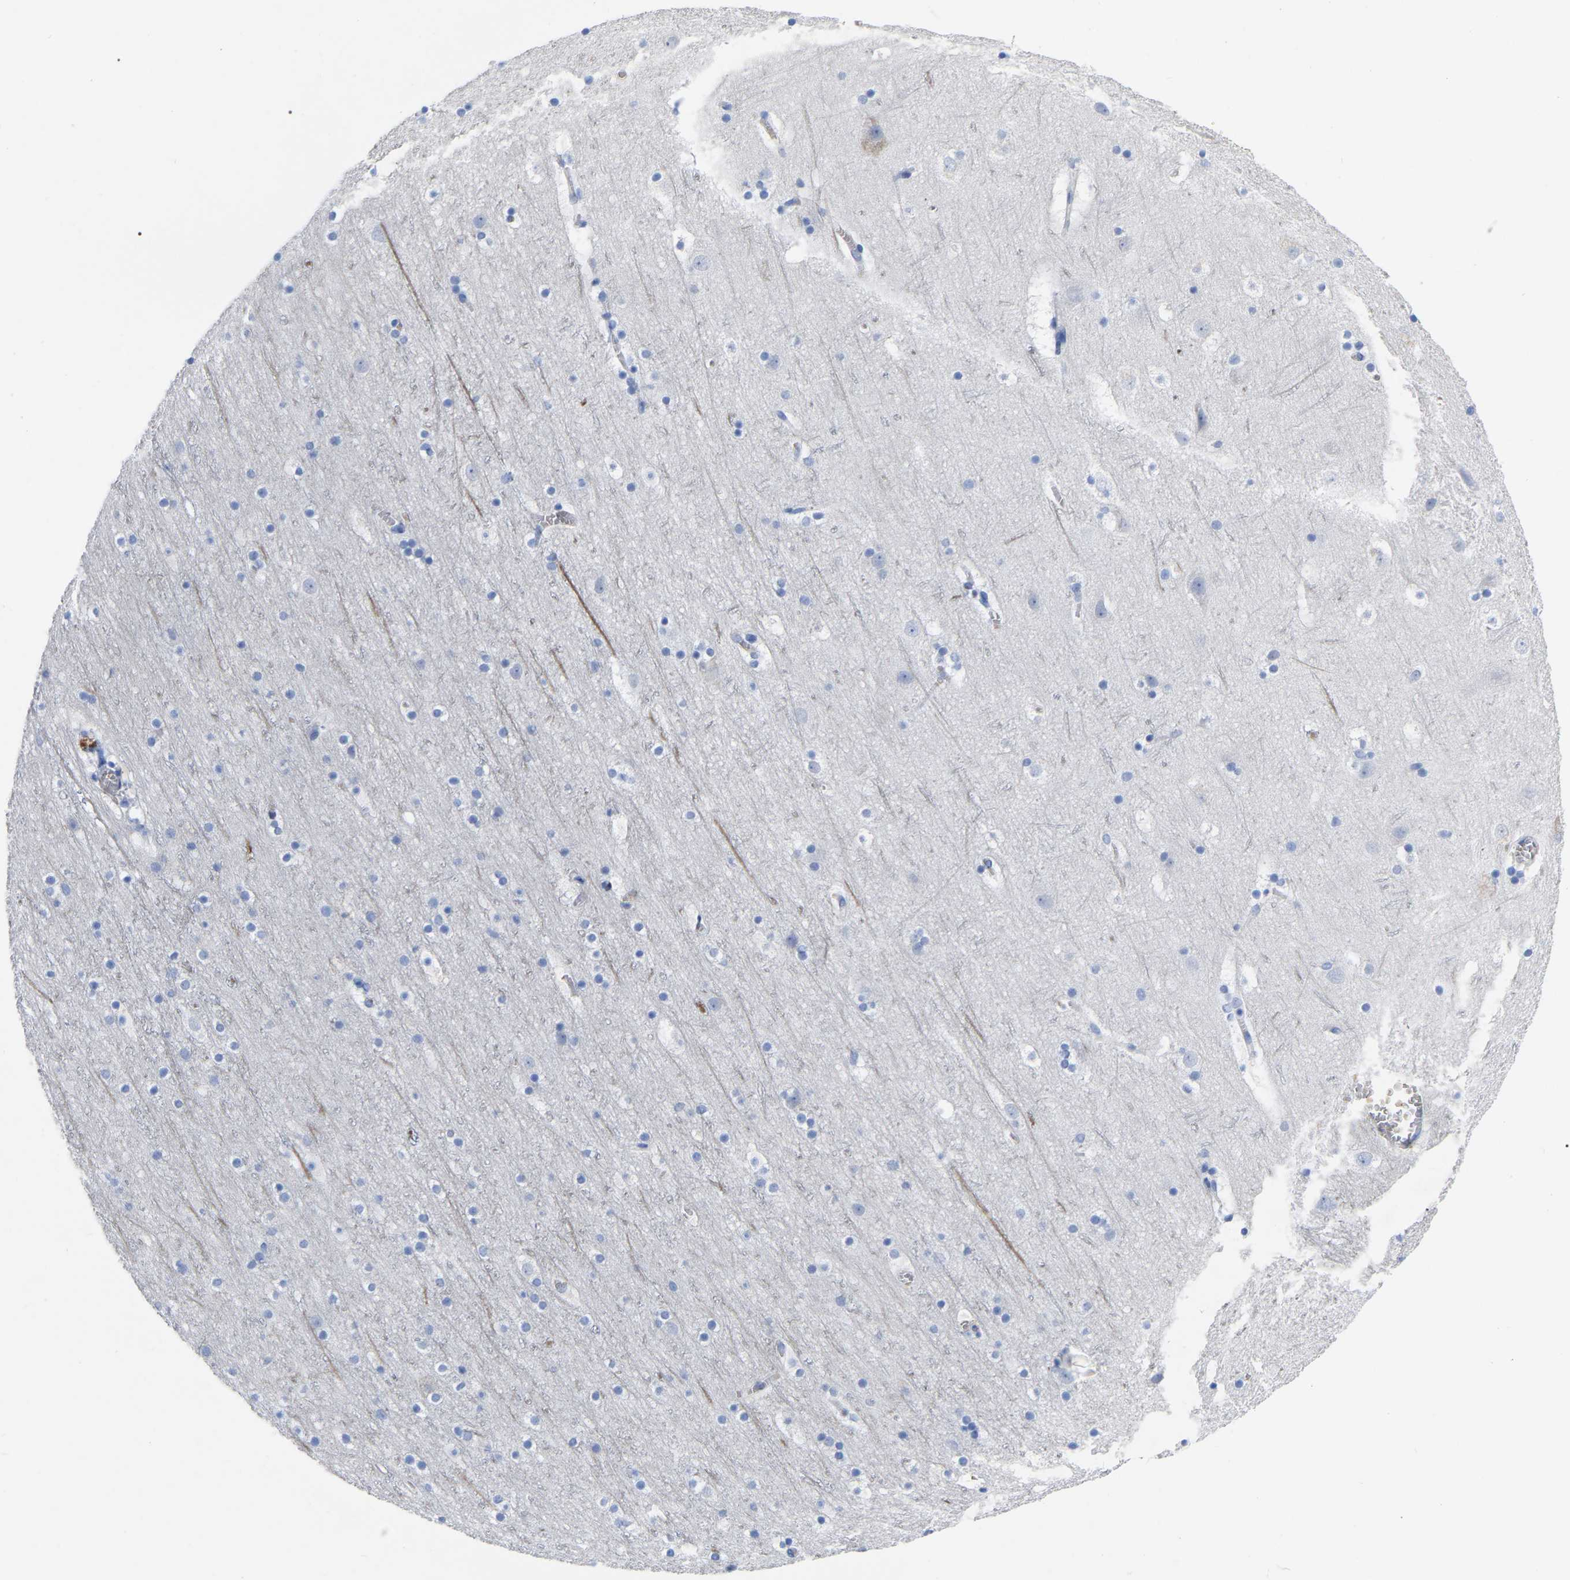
{"staining": {"intensity": "negative", "quantity": "none", "location": "none"}, "tissue": "cerebral cortex", "cell_type": "Endothelial cells", "image_type": "normal", "snomed": [{"axis": "morphology", "description": "Normal tissue, NOS"}, {"axis": "topography", "description": "Cerebral cortex"}], "caption": "This is a image of IHC staining of normal cerebral cortex, which shows no expression in endothelial cells.", "gene": "GDF3", "patient": {"sex": "male", "age": 45}}